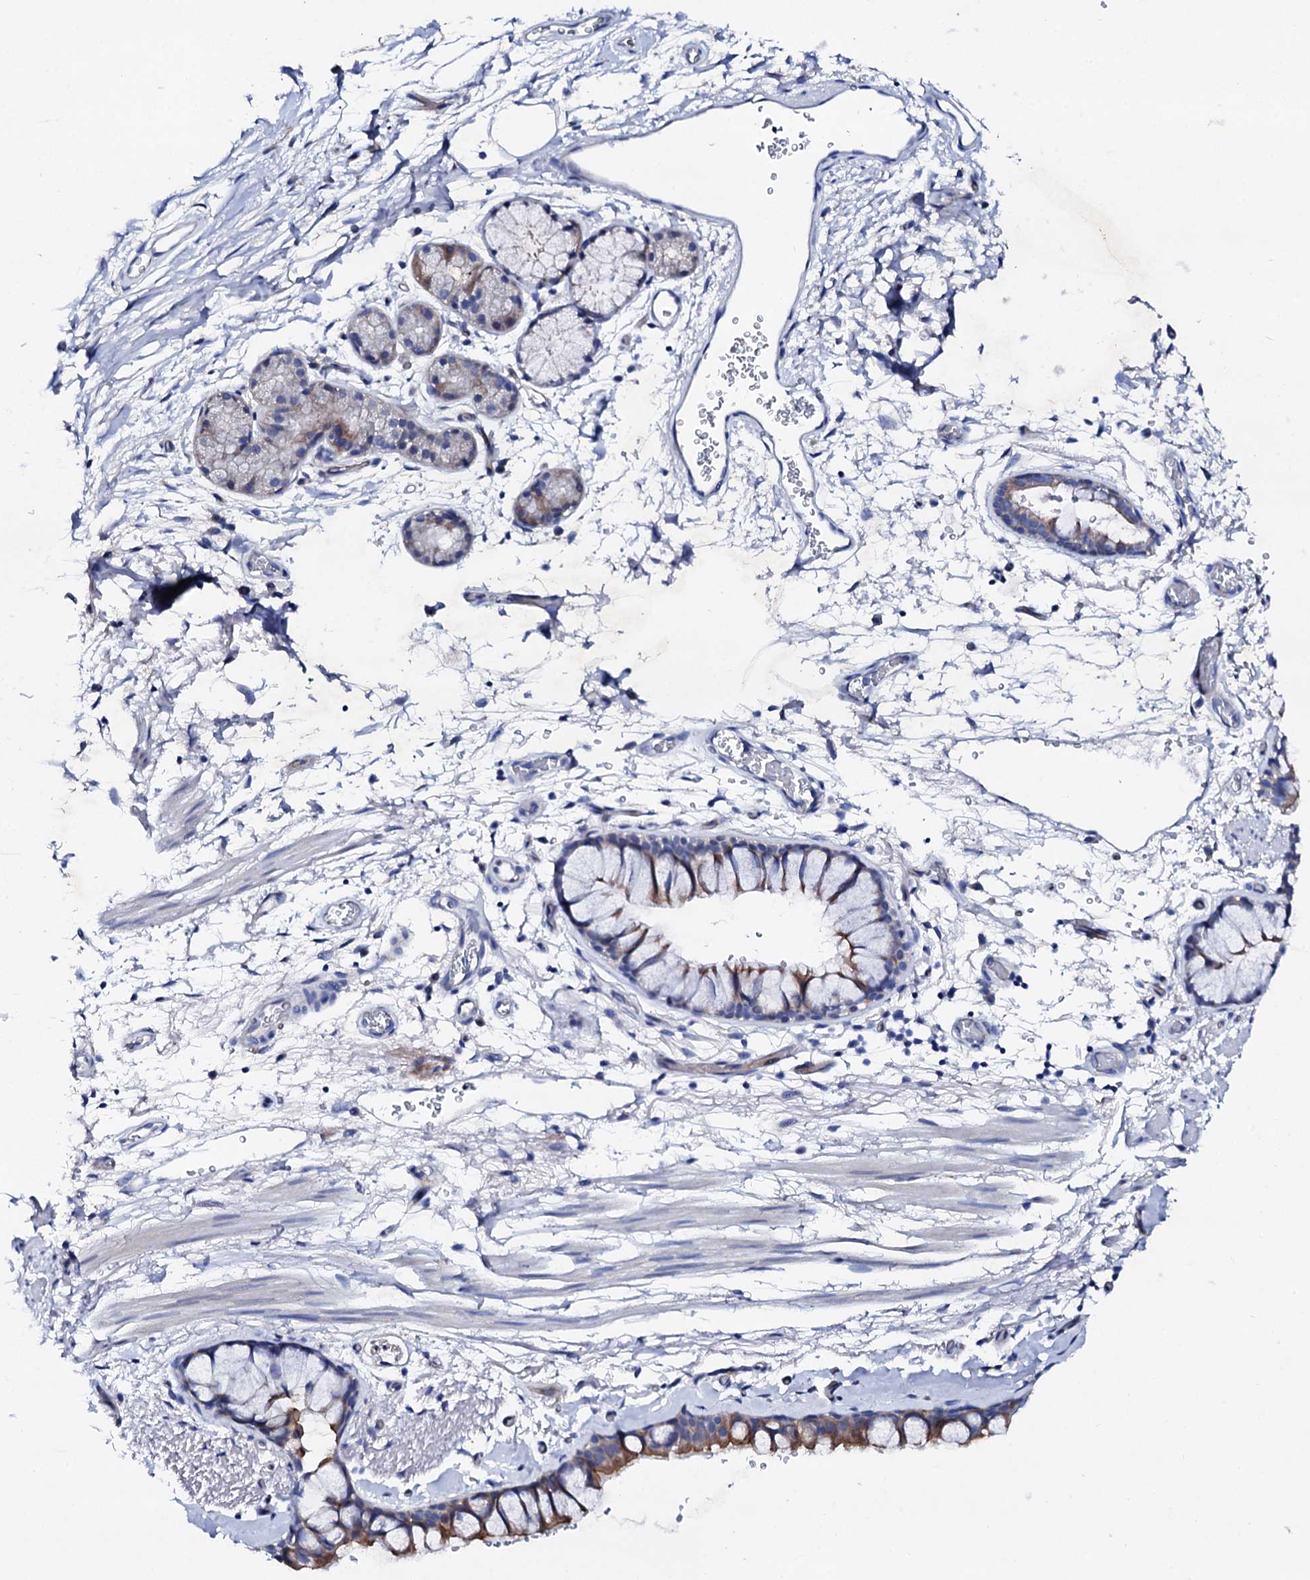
{"staining": {"intensity": "moderate", "quantity": "<25%", "location": "cytoplasmic/membranous"}, "tissue": "bronchus", "cell_type": "Respiratory epithelial cells", "image_type": "normal", "snomed": [{"axis": "morphology", "description": "Normal tissue, NOS"}, {"axis": "topography", "description": "Bronchus"}], "caption": "High-power microscopy captured an immunohistochemistry (IHC) photomicrograph of normal bronchus, revealing moderate cytoplasmic/membranous expression in approximately <25% of respiratory epithelial cells. (DAB (3,3'-diaminobenzidine) = brown stain, brightfield microscopy at high magnification).", "gene": "TRDN", "patient": {"sex": "male", "age": 65}}